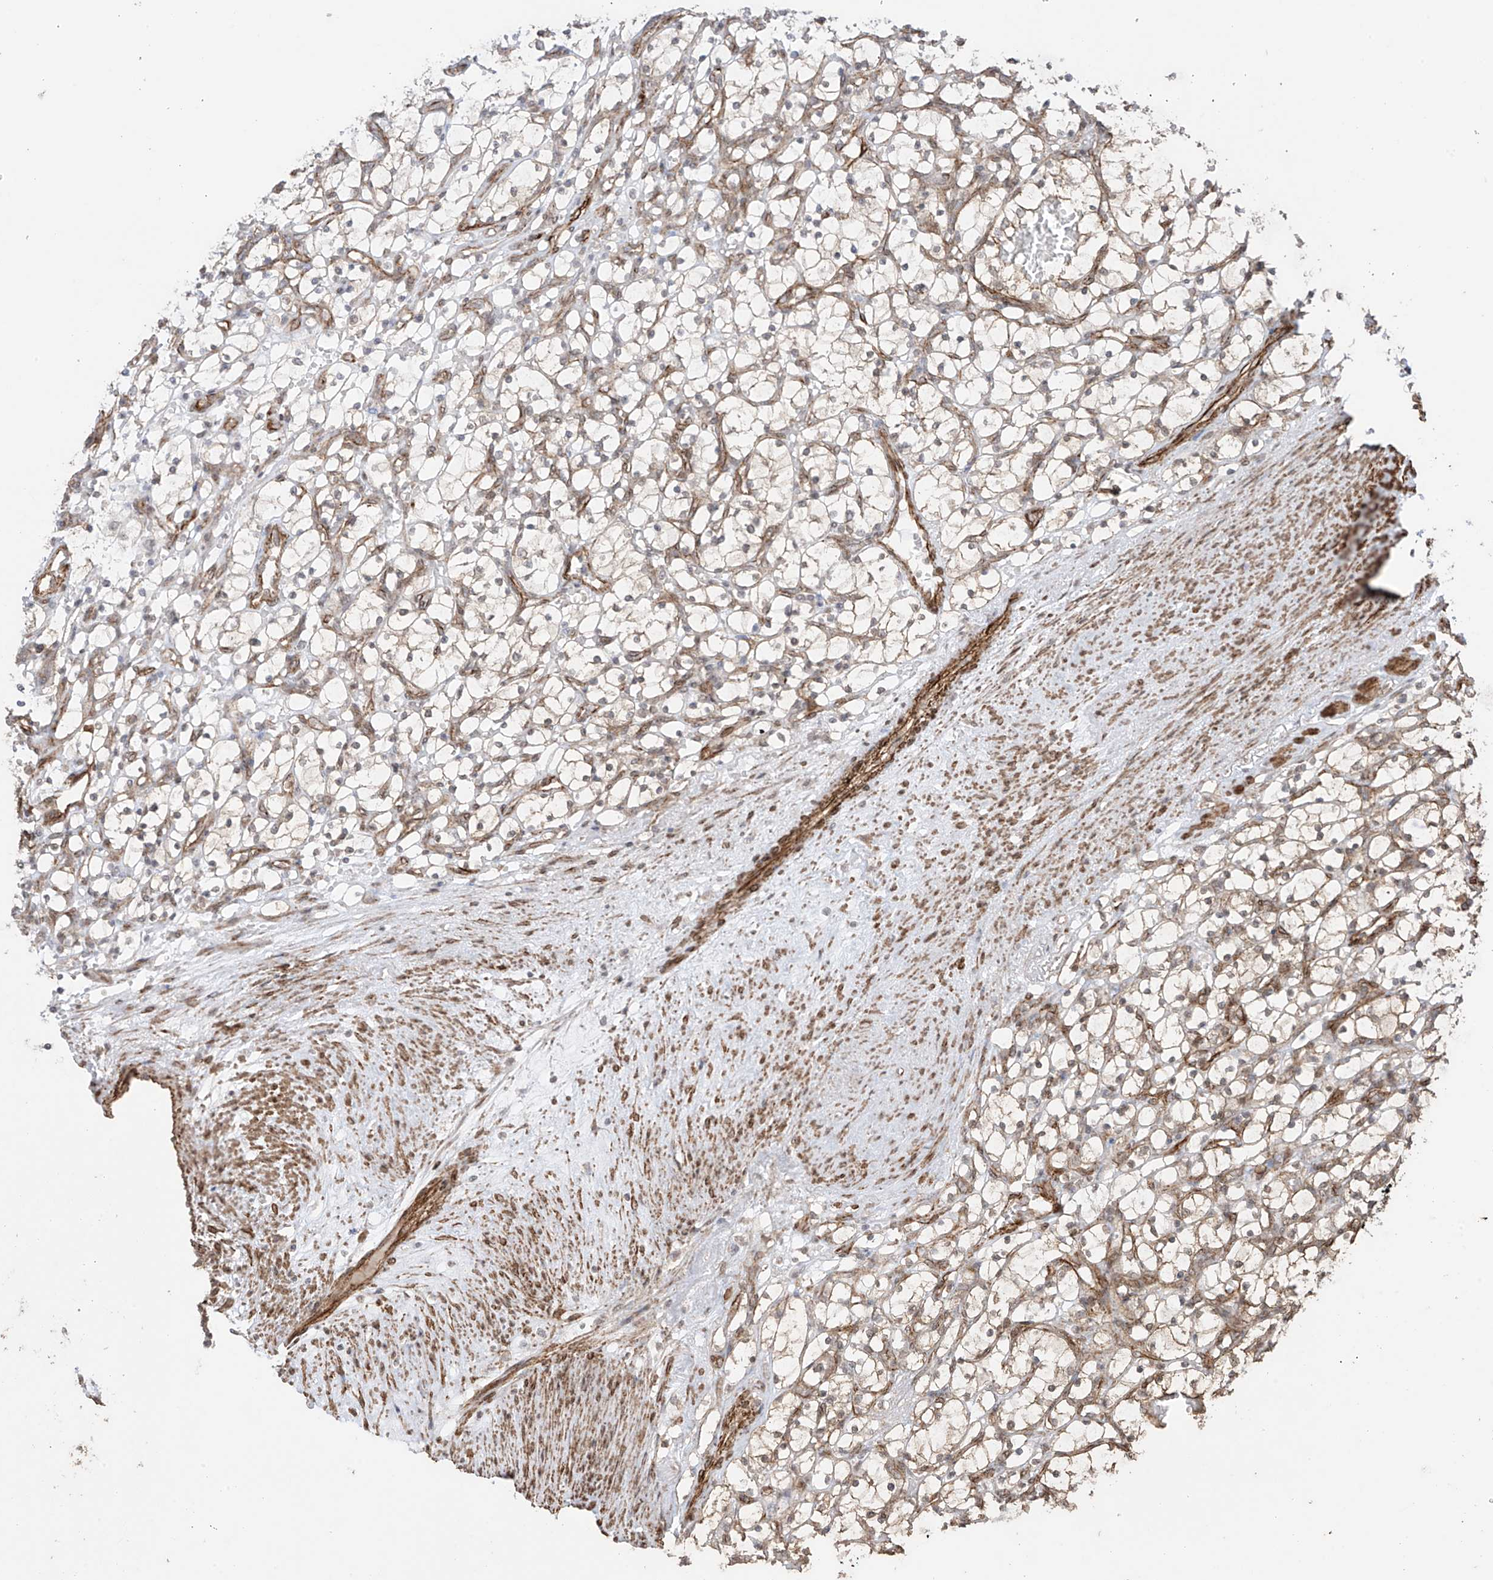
{"staining": {"intensity": "weak", "quantity": "<25%", "location": "cytoplasmic/membranous,nuclear"}, "tissue": "renal cancer", "cell_type": "Tumor cells", "image_type": "cancer", "snomed": [{"axis": "morphology", "description": "Adenocarcinoma, NOS"}, {"axis": "topography", "description": "Kidney"}], "caption": "Tumor cells show no significant positivity in renal cancer (adenocarcinoma).", "gene": "TTLL5", "patient": {"sex": "female", "age": 69}}